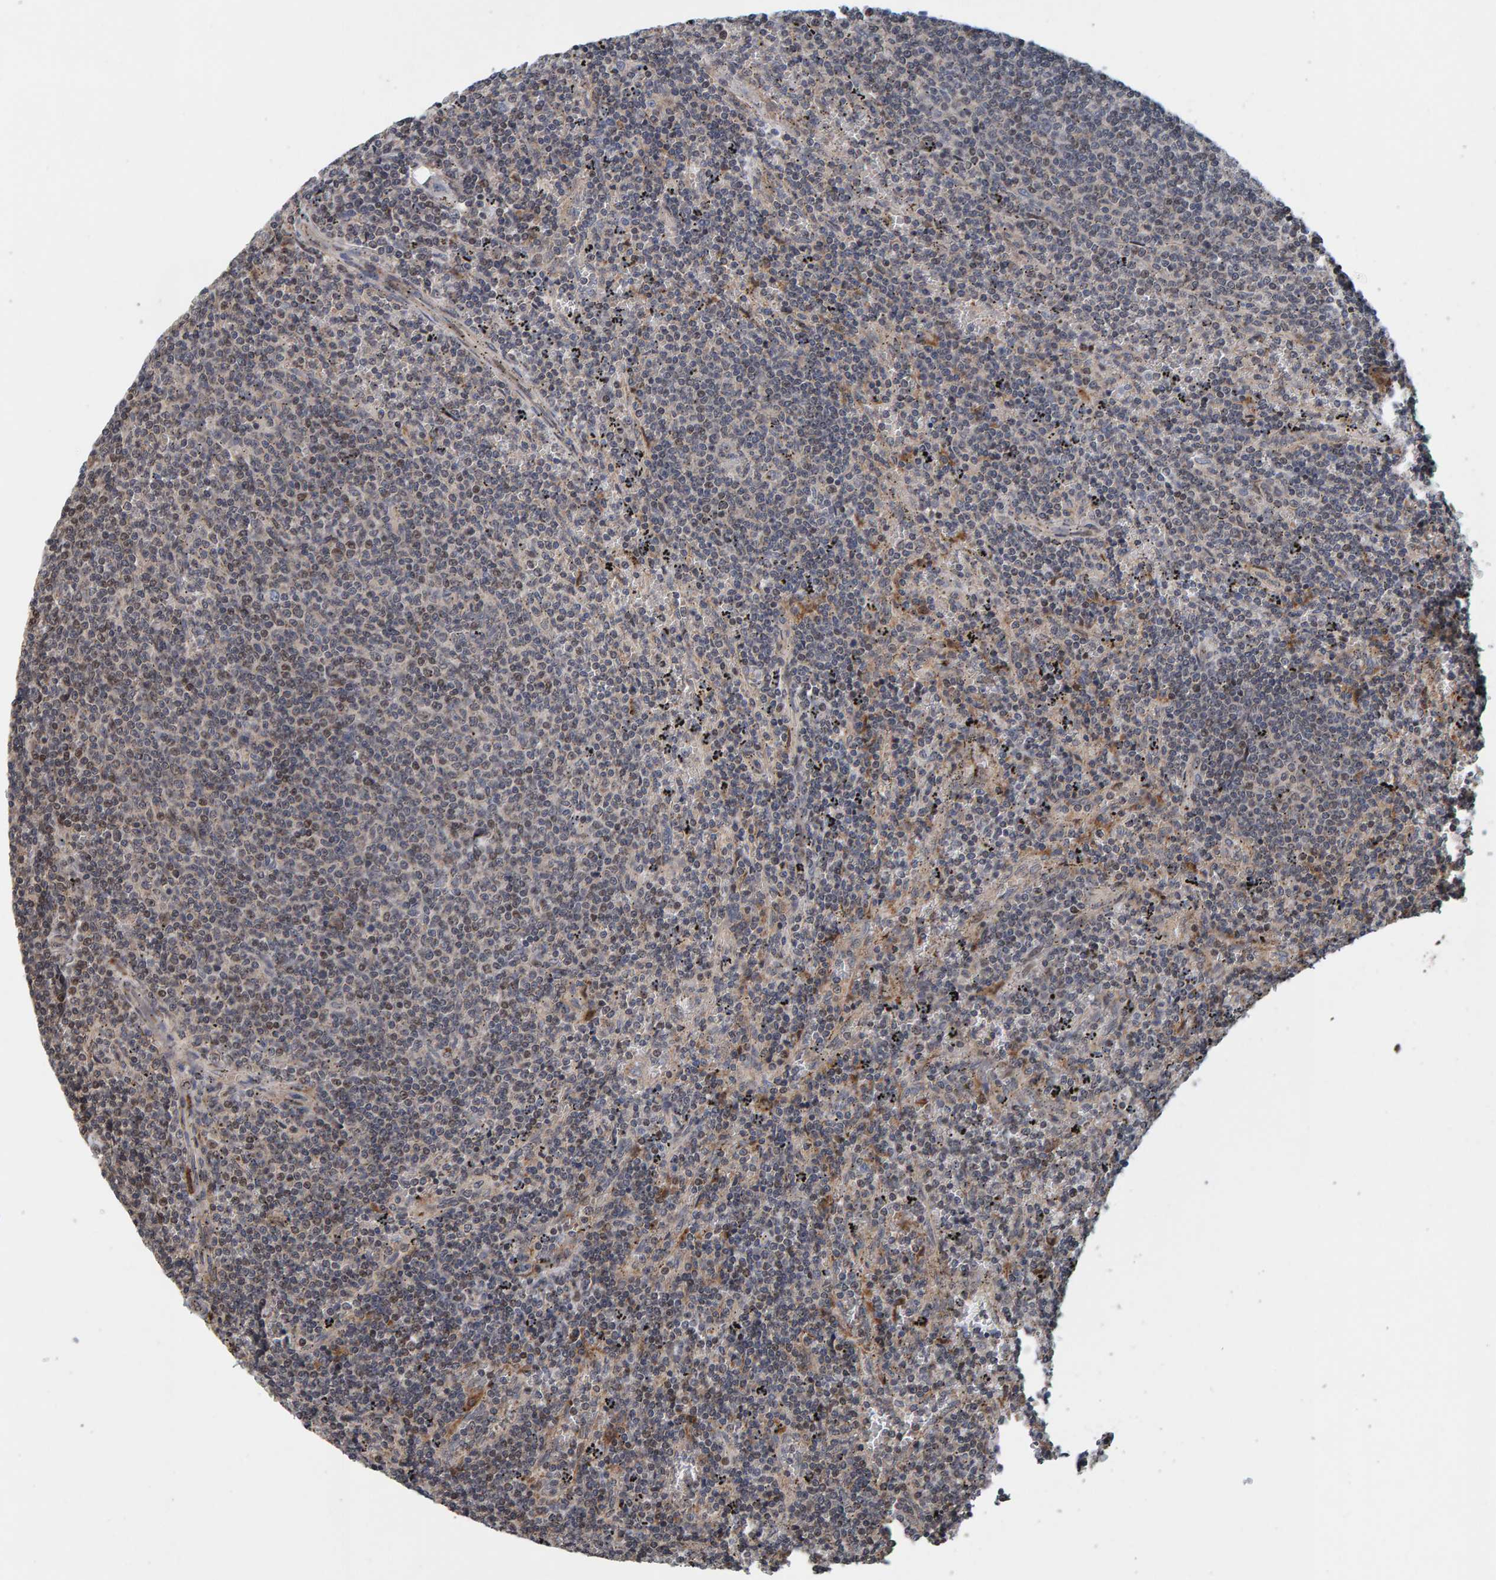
{"staining": {"intensity": "weak", "quantity": "<25%", "location": "cytoplasmic/membranous"}, "tissue": "lymphoma", "cell_type": "Tumor cells", "image_type": "cancer", "snomed": [{"axis": "morphology", "description": "Malignant lymphoma, non-Hodgkin's type, Low grade"}, {"axis": "topography", "description": "Spleen"}], "caption": "Tumor cells are negative for brown protein staining in malignant lymphoma, non-Hodgkin's type (low-grade). Brightfield microscopy of immunohistochemistry (IHC) stained with DAB (brown) and hematoxylin (blue), captured at high magnification.", "gene": "CCDC25", "patient": {"sex": "female", "age": 50}}